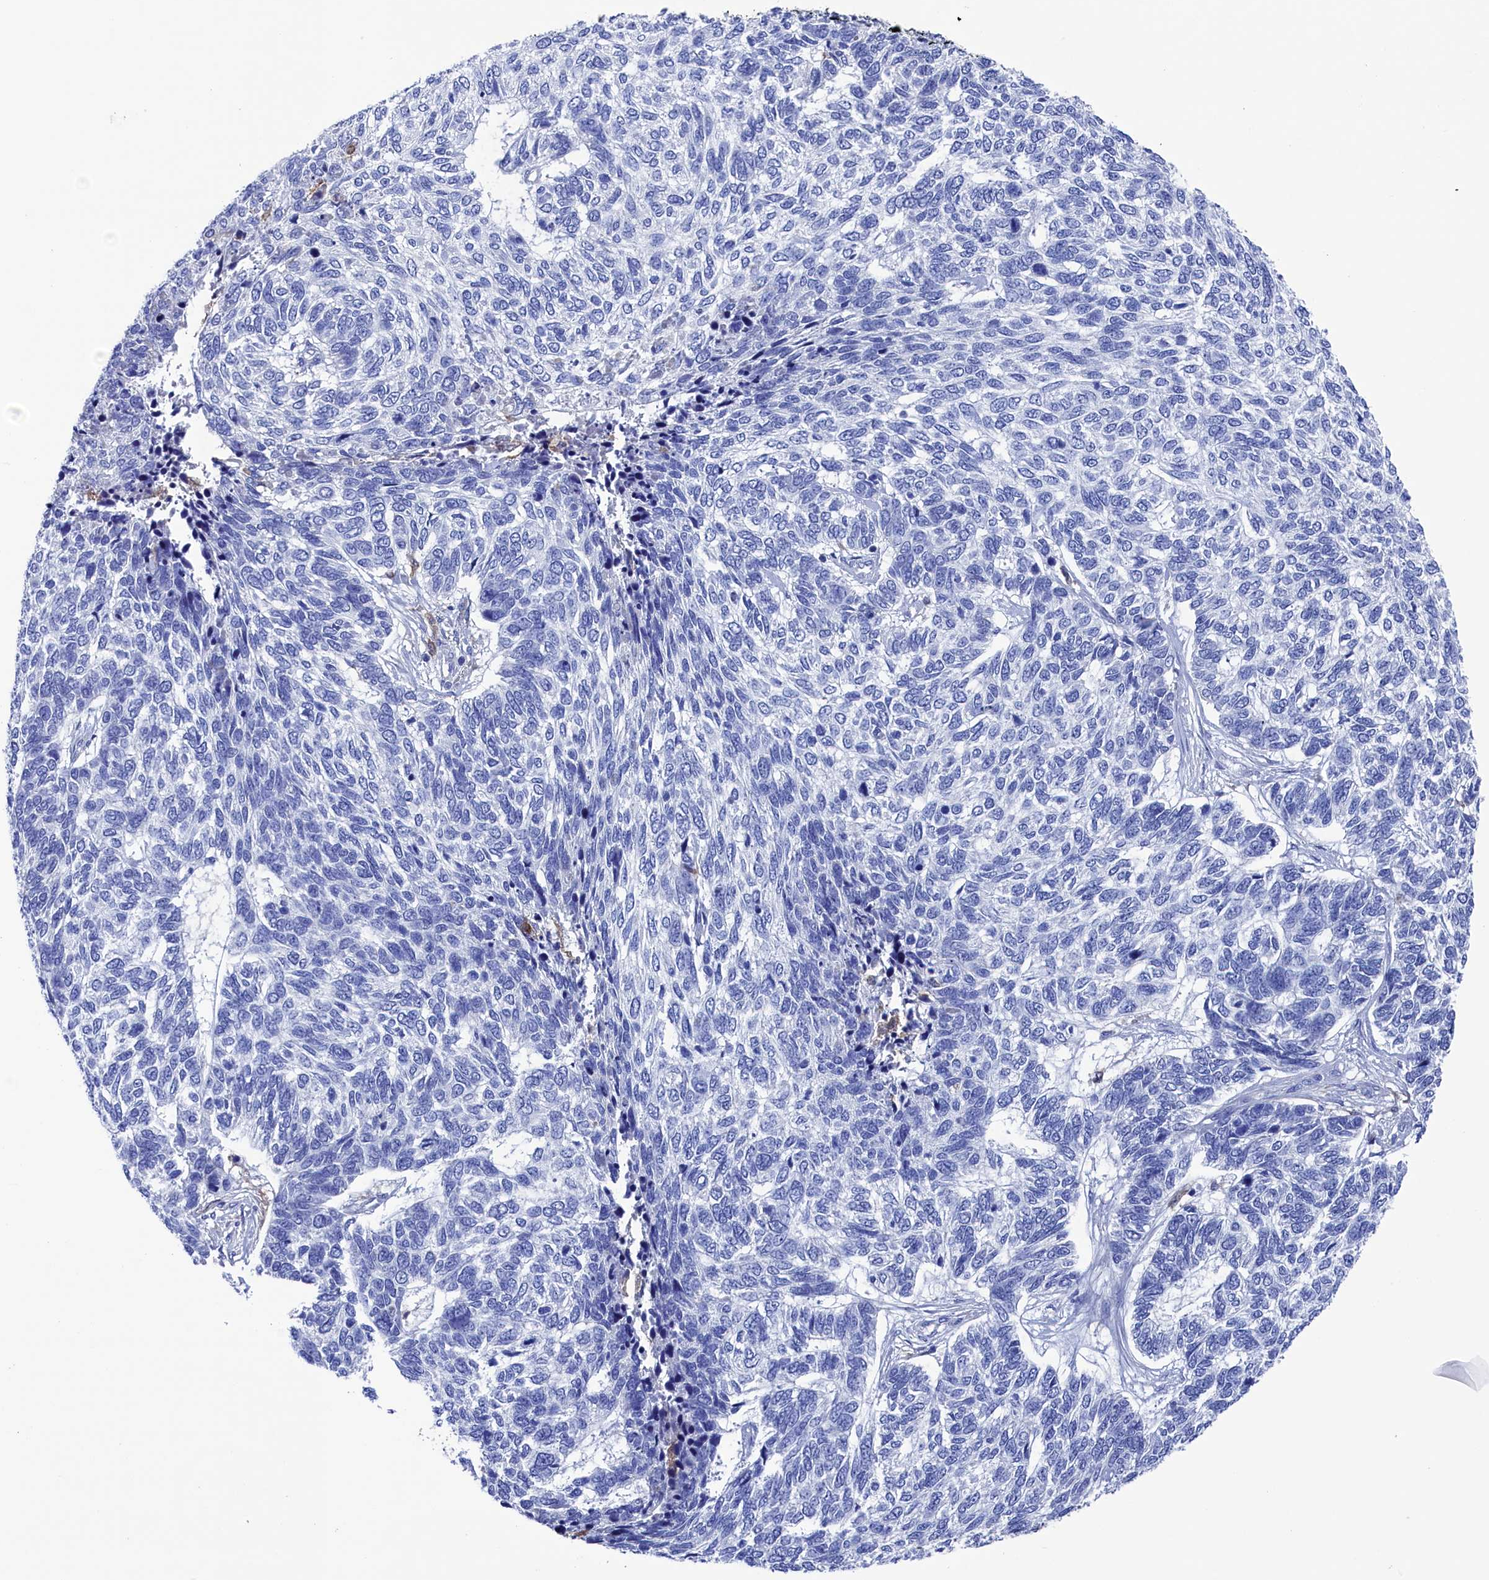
{"staining": {"intensity": "negative", "quantity": "none", "location": "none"}, "tissue": "skin cancer", "cell_type": "Tumor cells", "image_type": "cancer", "snomed": [{"axis": "morphology", "description": "Basal cell carcinoma"}, {"axis": "topography", "description": "Skin"}], "caption": "This is a image of immunohistochemistry staining of skin cancer (basal cell carcinoma), which shows no staining in tumor cells.", "gene": "TYROBP", "patient": {"sex": "female", "age": 65}}